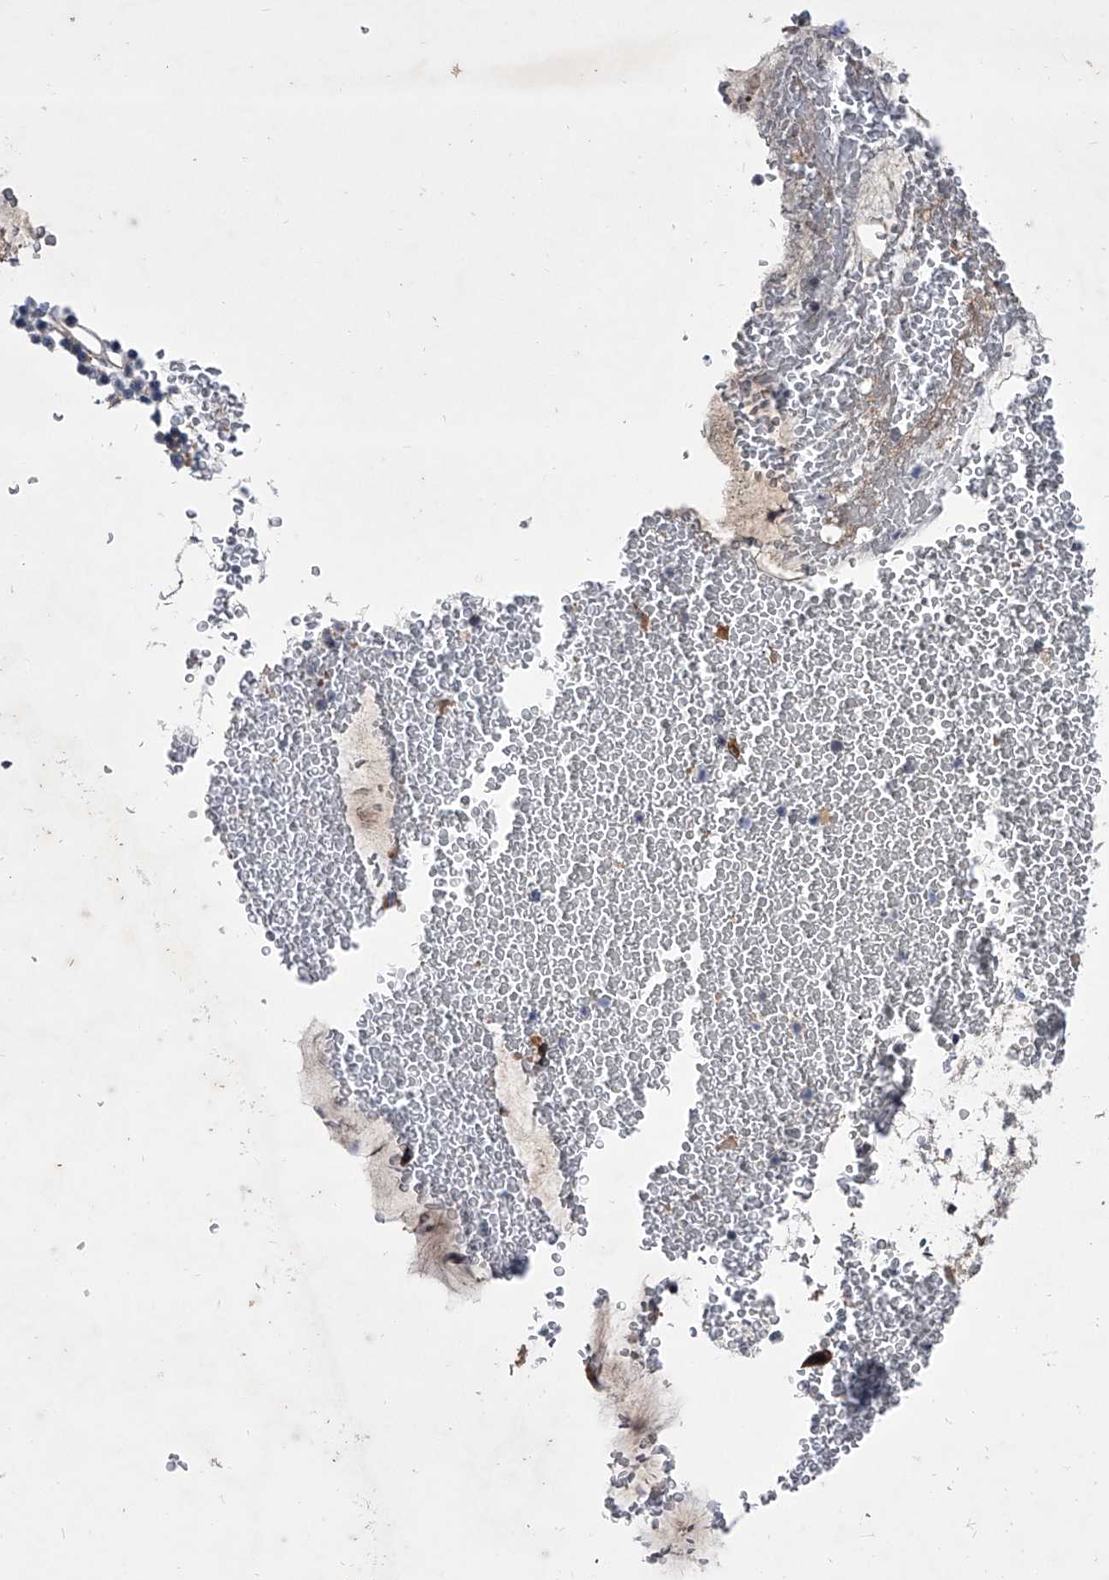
{"staining": {"intensity": "weak", "quantity": ">75%", "location": "cytoplasmic/membranous"}, "tissue": "bronchus", "cell_type": "Respiratory epithelial cells", "image_type": "normal", "snomed": [{"axis": "morphology", "description": "Normal tissue, NOS"}, {"axis": "morphology", "description": "Squamous cell carcinoma, NOS"}, {"axis": "topography", "description": "Lymph node"}, {"axis": "topography", "description": "Bronchus"}, {"axis": "topography", "description": "Lung"}], "caption": "DAB immunohistochemical staining of unremarkable human bronchus reveals weak cytoplasmic/membranous protein positivity in approximately >75% of respiratory epithelial cells.", "gene": "ZNF76", "patient": {"sex": "male", "age": 66}}